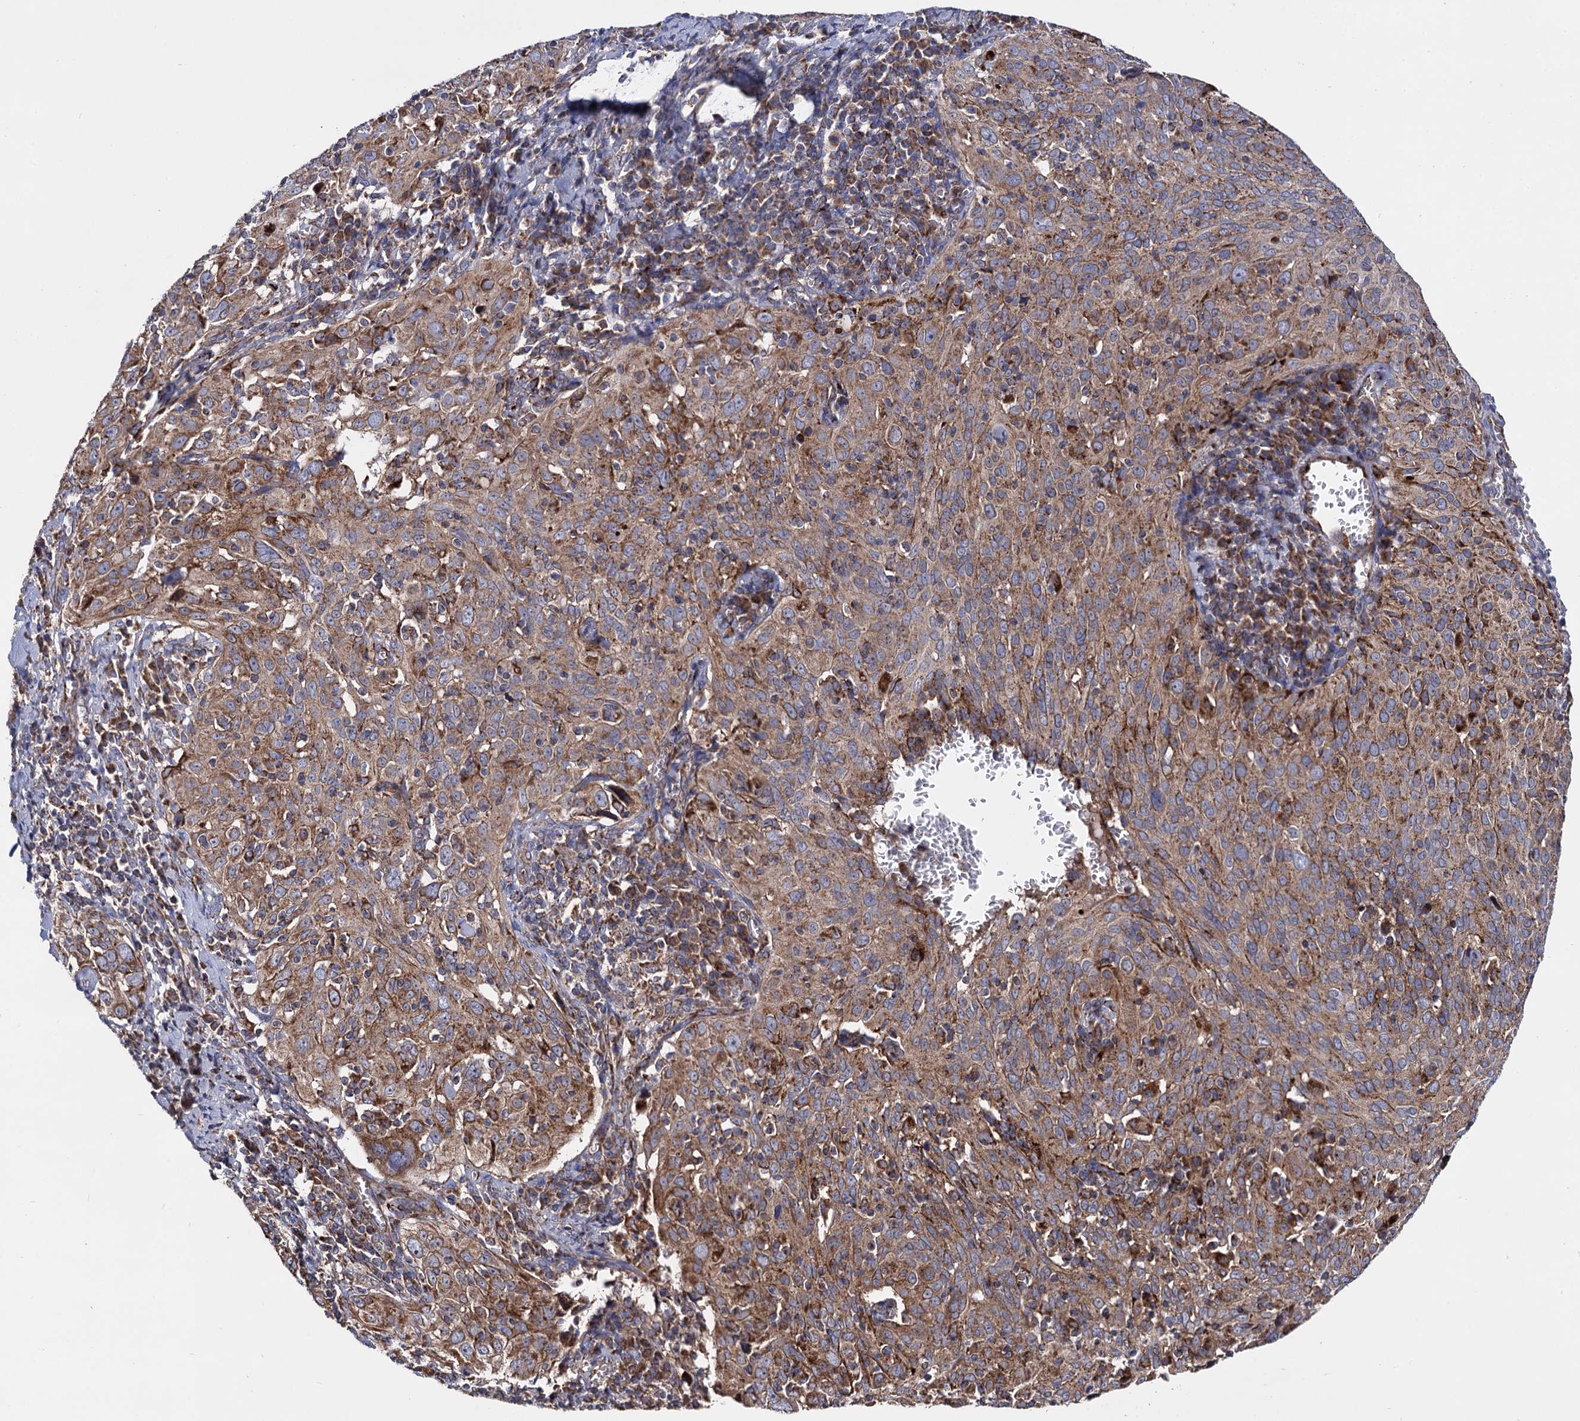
{"staining": {"intensity": "moderate", "quantity": ">75%", "location": "cytoplasmic/membranous"}, "tissue": "cervical cancer", "cell_type": "Tumor cells", "image_type": "cancer", "snomed": [{"axis": "morphology", "description": "Squamous cell carcinoma, NOS"}, {"axis": "topography", "description": "Cervix"}], "caption": "DAB (3,3'-diaminobenzidine) immunohistochemical staining of human squamous cell carcinoma (cervical) exhibits moderate cytoplasmic/membranous protein expression in about >75% of tumor cells.", "gene": "IQCH", "patient": {"sex": "female", "age": 31}}